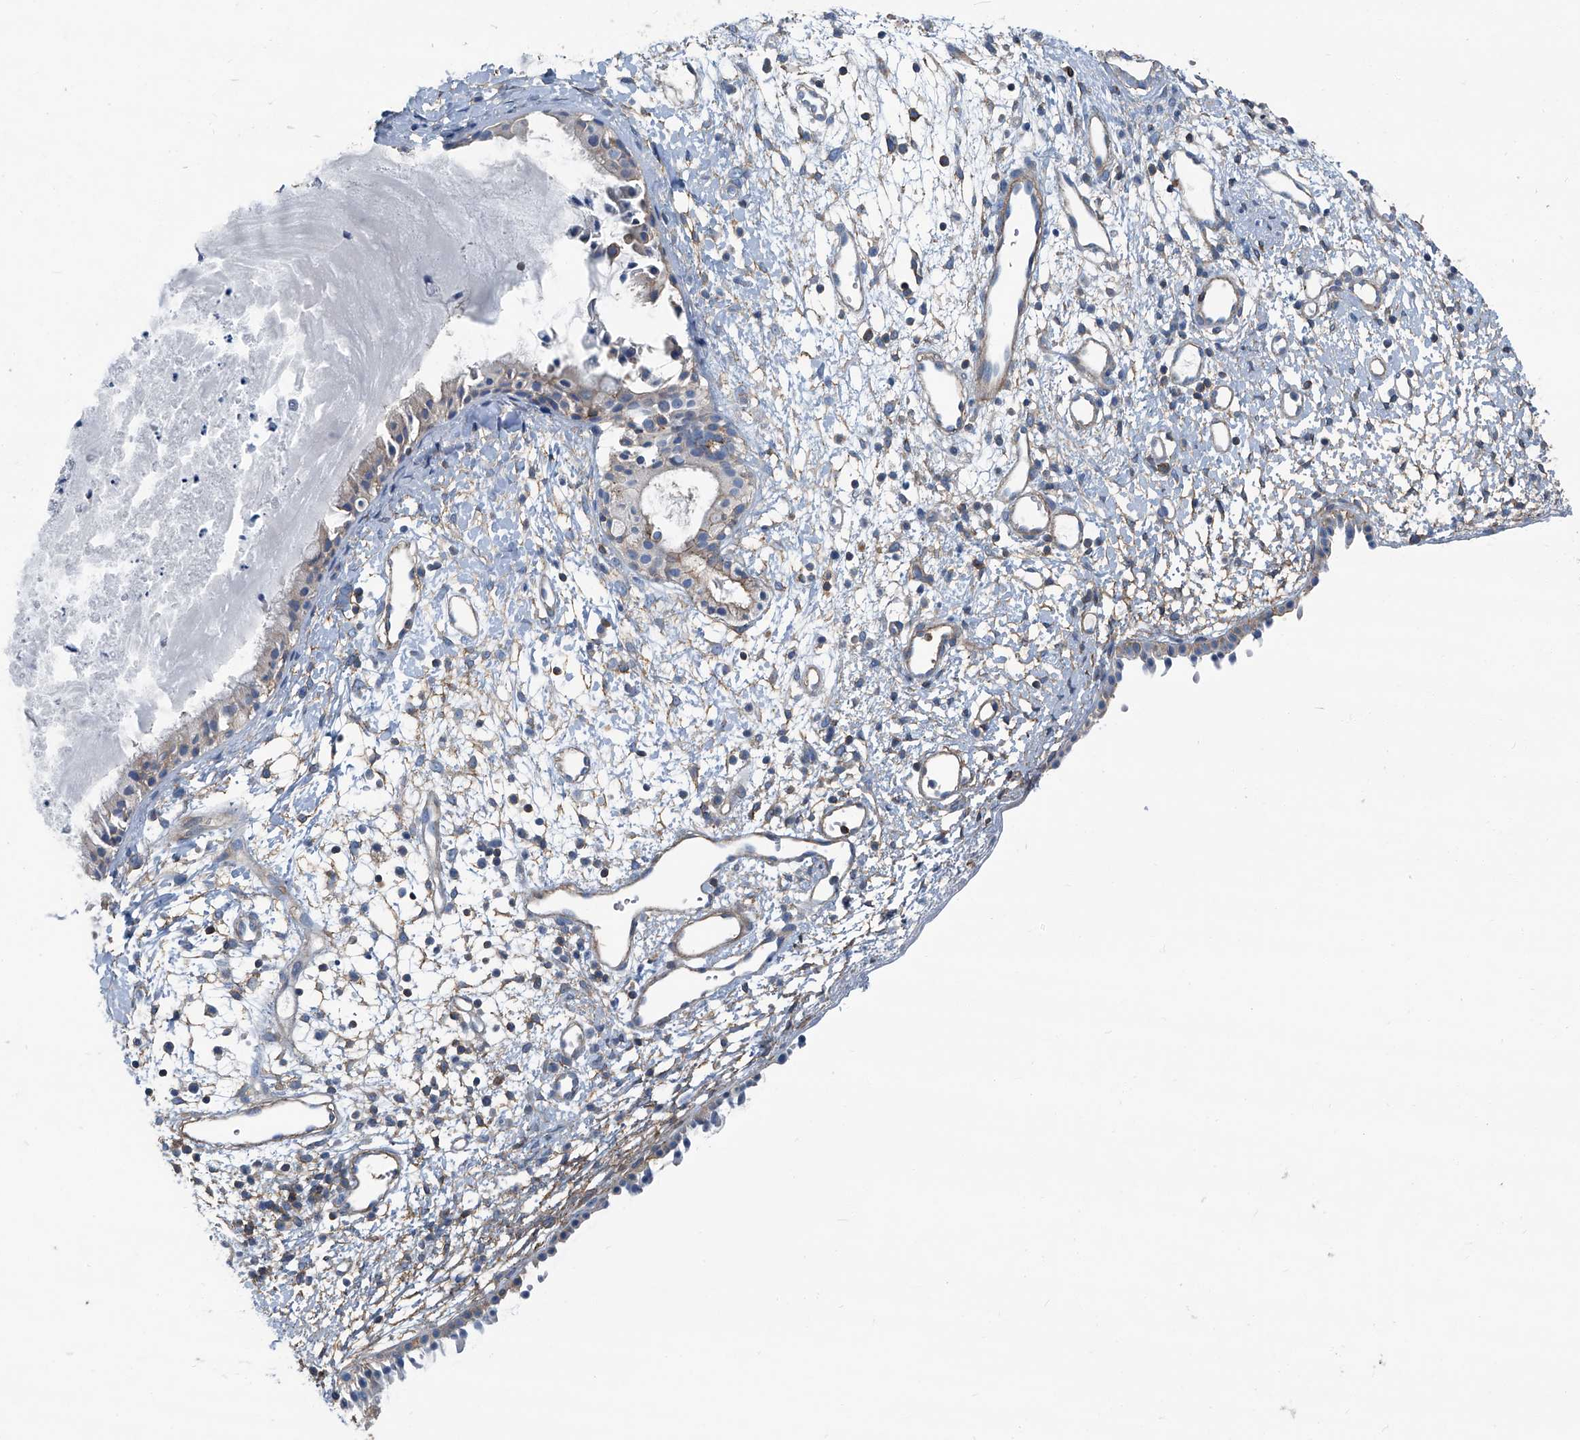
{"staining": {"intensity": "moderate", "quantity": "25%-75%", "location": "cytoplasmic/membranous"}, "tissue": "nasopharynx", "cell_type": "Respiratory epithelial cells", "image_type": "normal", "snomed": [{"axis": "morphology", "description": "Normal tissue, NOS"}, {"axis": "topography", "description": "Nasopharynx"}], "caption": "The photomicrograph exhibits staining of unremarkable nasopharynx, revealing moderate cytoplasmic/membranous protein expression (brown color) within respiratory epithelial cells.", "gene": "SEPTIN7", "patient": {"sex": "male", "age": 22}}